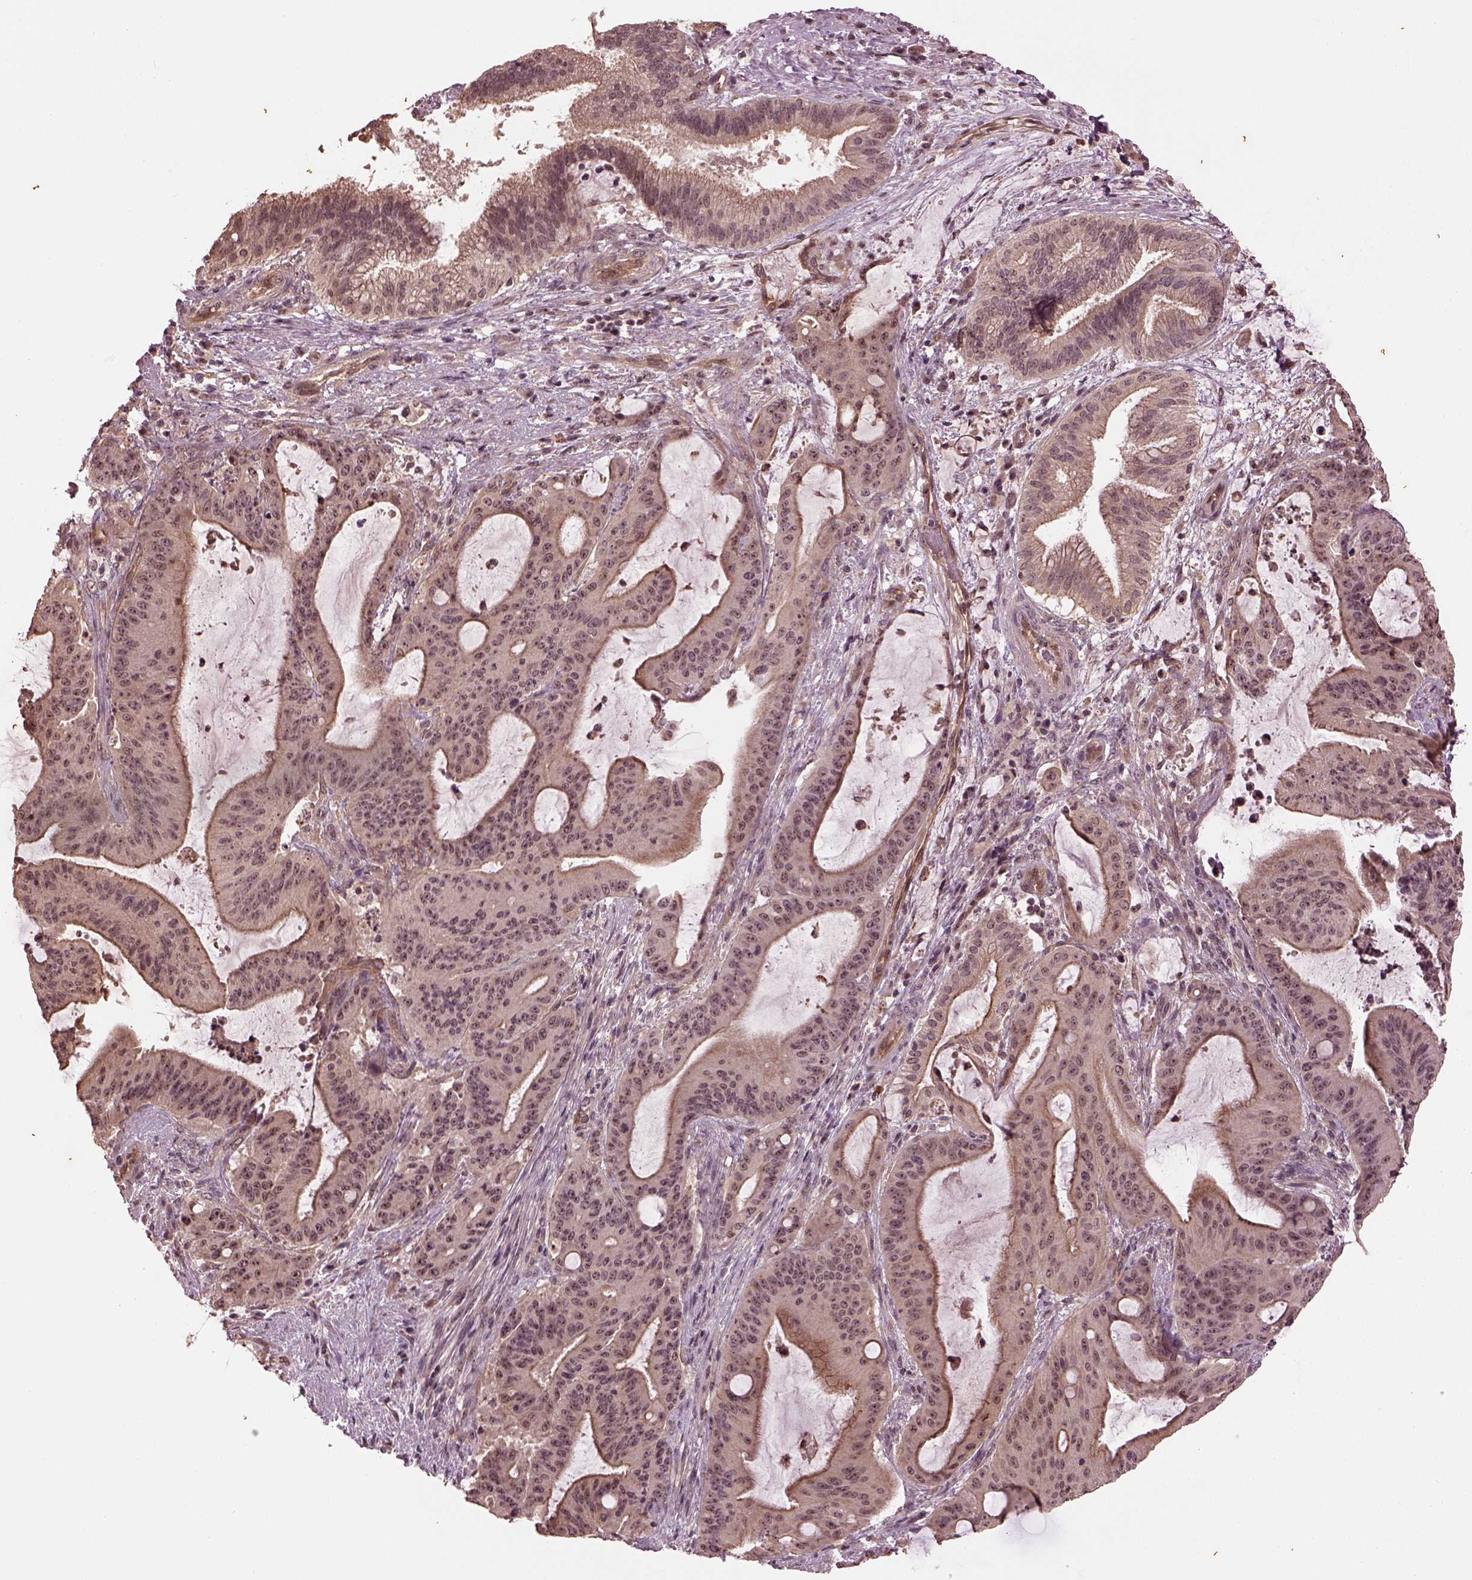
{"staining": {"intensity": "moderate", "quantity": ">75%", "location": "cytoplasmic/membranous,nuclear"}, "tissue": "liver cancer", "cell_type": "Tumor cells", "image_type": "cancer", "snomed": [{"axis": "morphology", "description": "Cholangiocarcinoma"}, {"axis": "topography", "description": "Liver"}], "caption": "Protein staining by immunohistochemistry exhibits moderate cytoplasmic/membranous and nuclear expression in about >75% of tumor cells in liver cholangiocarcinoma.", "gene": "GNRH1", "patient": {"sex": "female", "age": 73}}